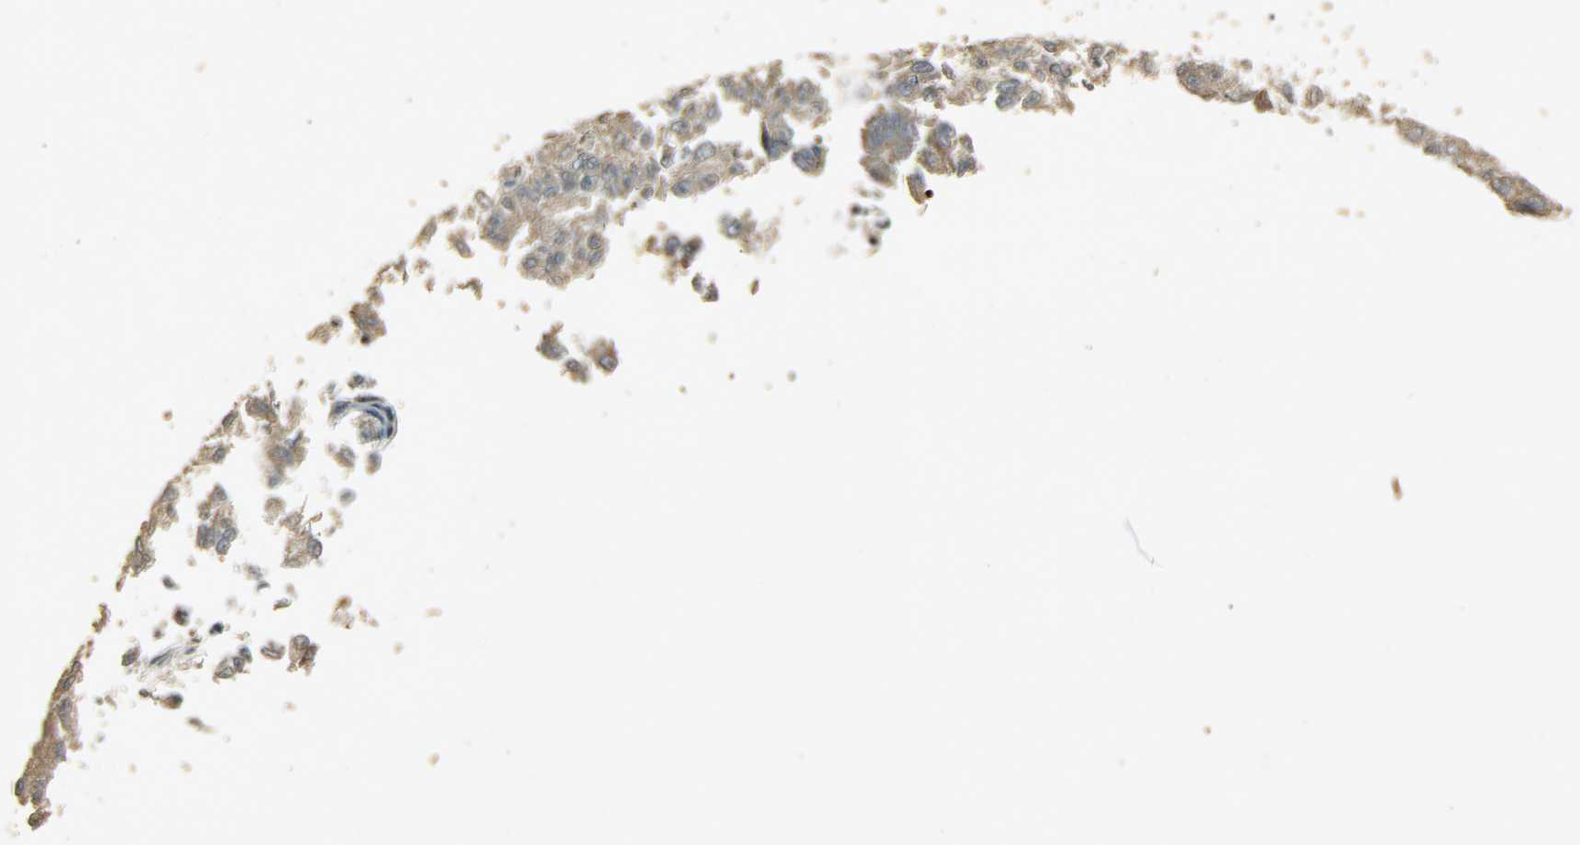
{"staining": {"intensity": "weak", "quantity": ">75%", "location": "cytoplasmic/membranous"}, "tissue": "endometrial cancer", "cell_type": "Tumor cells", "image_type": "cancer", "snomed": [{"axis": "morphology", "description": "Adenocarcinoma, NOS"}, {"axis": "topography", "description": "Endometrium"}], "caption": "IHC (DAB (3,3'-diaminobenzidine)) staining of human endometrial cancer (adenocarcinoma) exhibits weak cytoplasmic/membranous protein expression in about >75% of tumor cells.", "gene": "ATP2B1", "patient": {"sex": "female", "age": 42}}